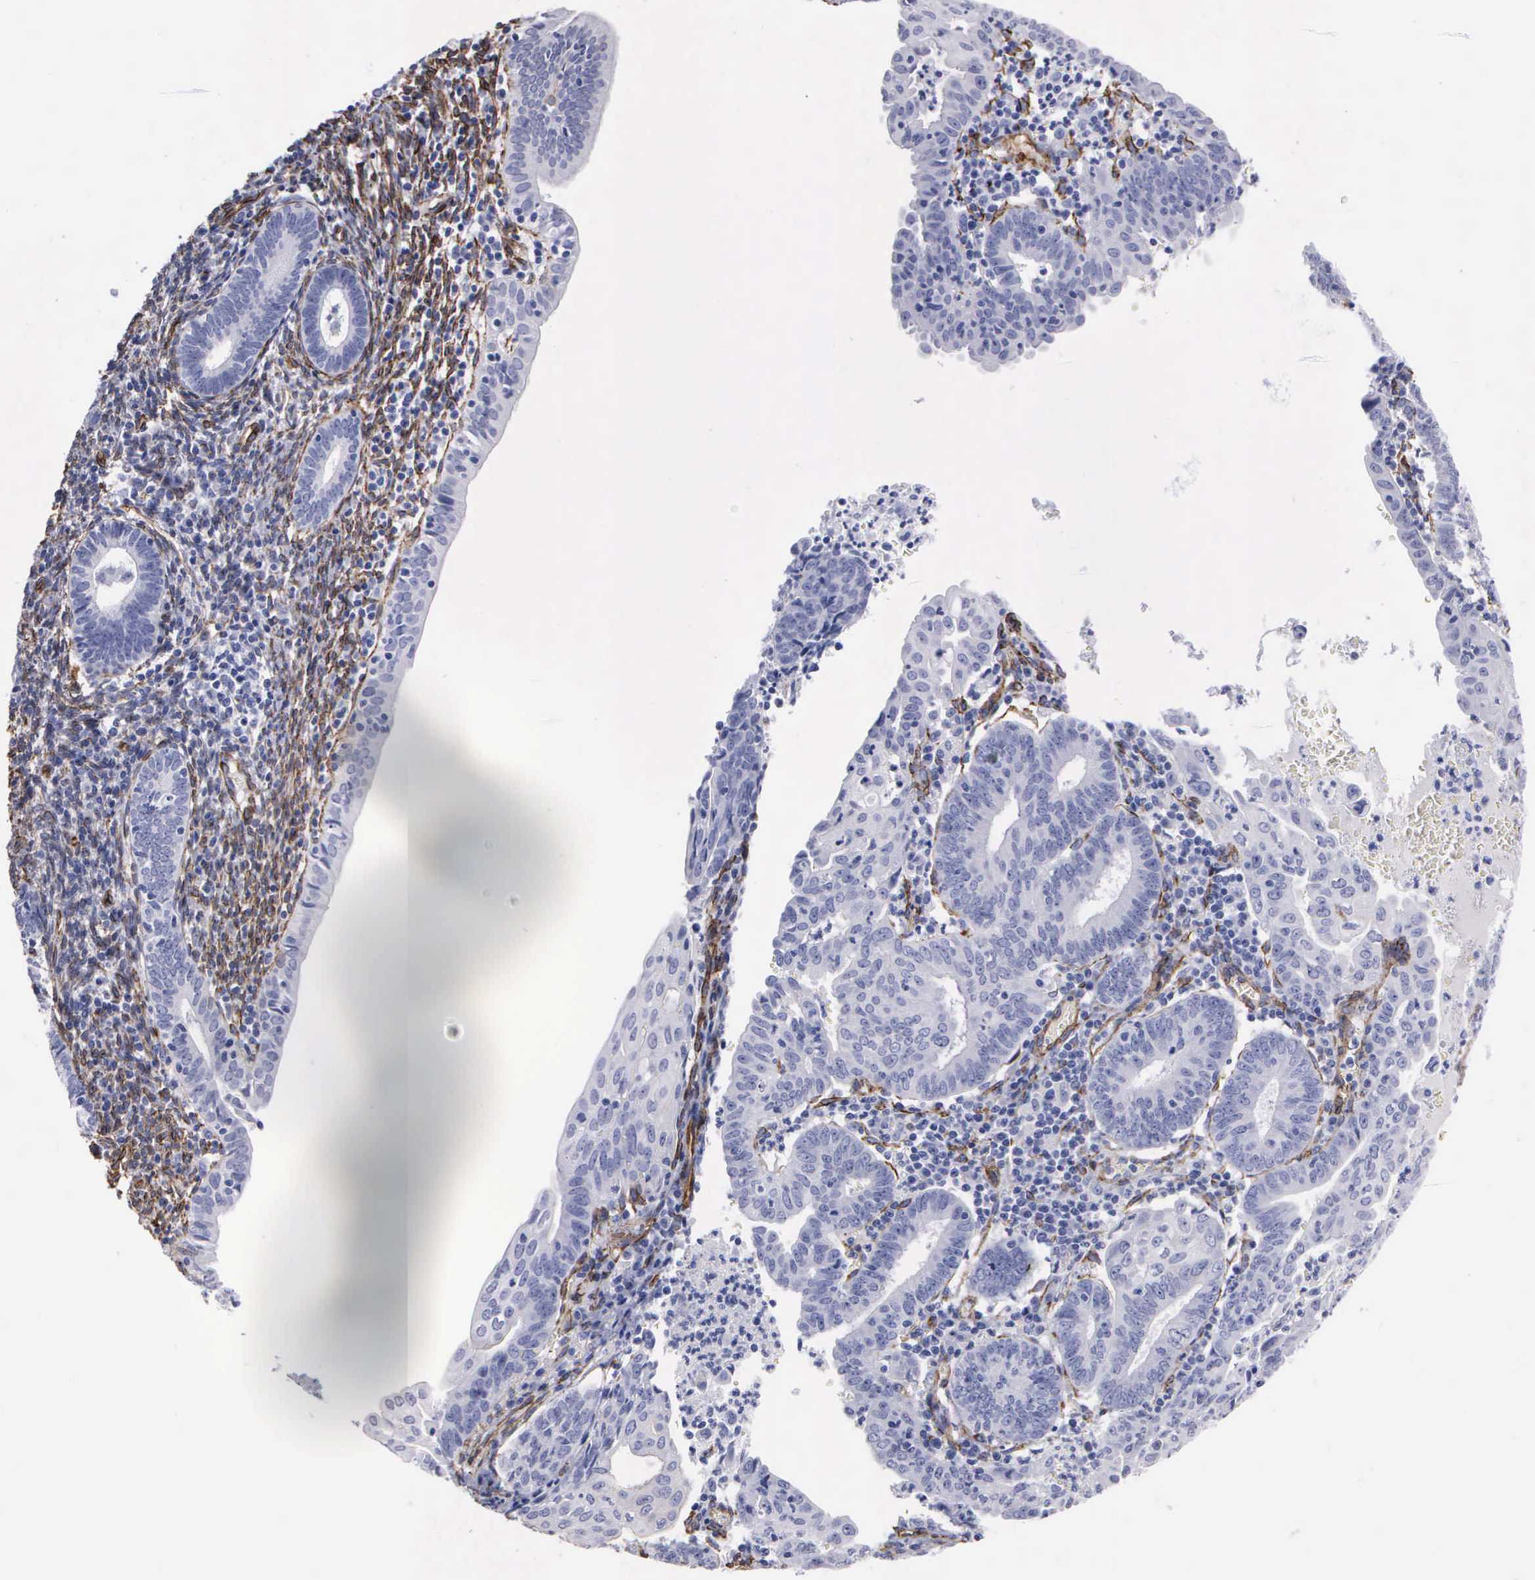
{"staining": {"intensity": "negative", "quantity": "none", "location": "none"}, "tissue": "endometrial cancer", "cell_type": "Tumor cells", "image_type": "cancer", "snomed": [{"axis": "morphology", "description": "Adenocarcinoma, NOS"}, {"axis": "topography", "description": "Endometrium"}], "caption": "An immunohistochemistry photomicrograph of endometrial adenocarcinoma is shown. There is no staining in tumor cells of endometrial adenocarcinoma.", "gene": "MAGEB10", "patient": {"sex": "female", "age": 60}}